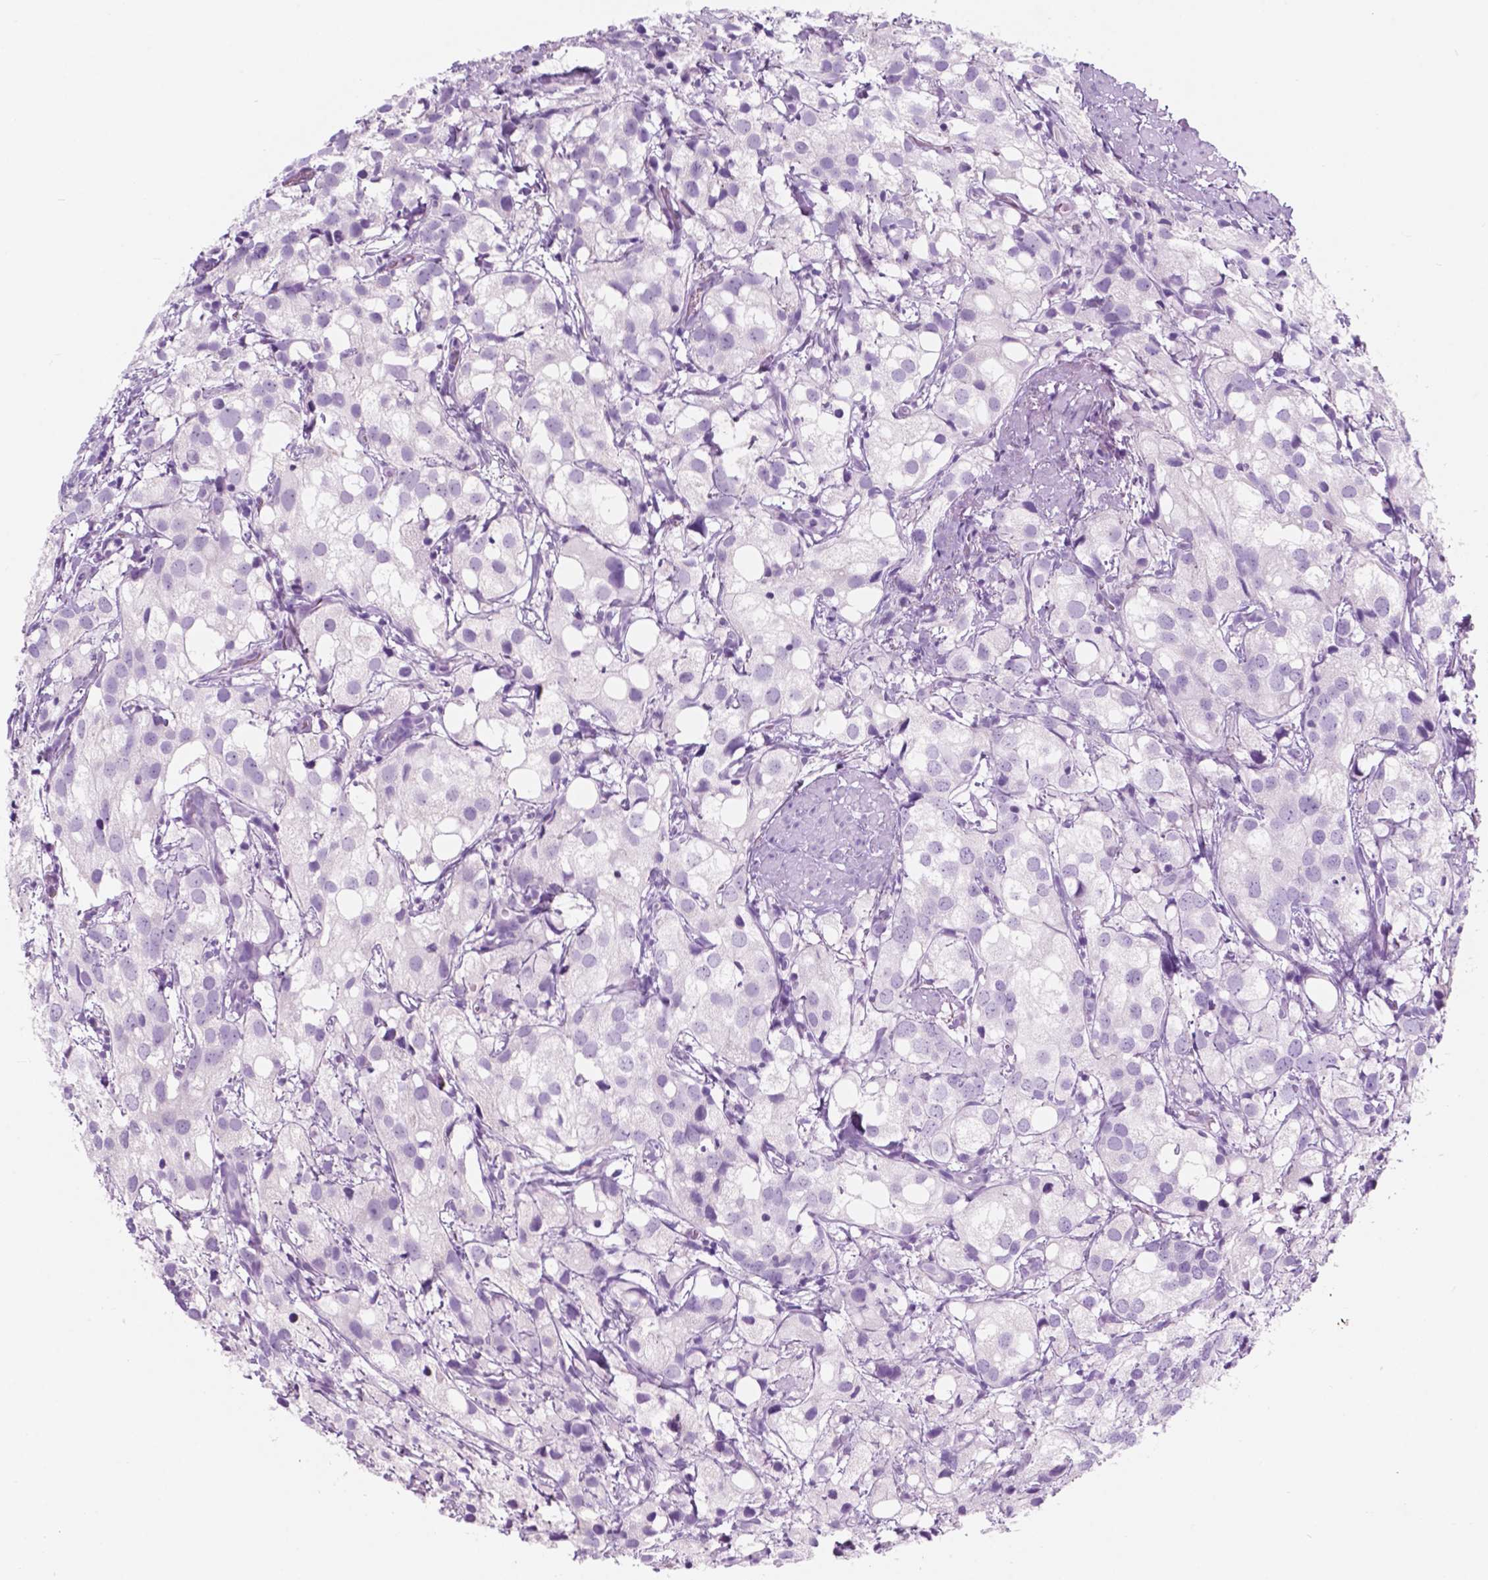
{"staining": {"intensity": "negative", "quantity": "none", "location": "none"}, "tissue": "prostate cancer", "cell_type": "Tumor cells", "image_type": "cancer", "snomed": [{"axis": "morphology", "description": "Adenocarcinoma, High grade"}, {"axis": "topography", "description": "Prostate"}], "caption": "An image of adenocarcinoma (high-grade) (prostate) stained for a protein demonstrates no brown staining in tumor cells. (Stains: DAB (3,3'-diaminobenzidine) IHC with hematoxylin counter stain, Microscopy: brightfield microscopy at high magnification).", "gene": "CUZD1", "patient": {"sex": "male", "age": 86}}